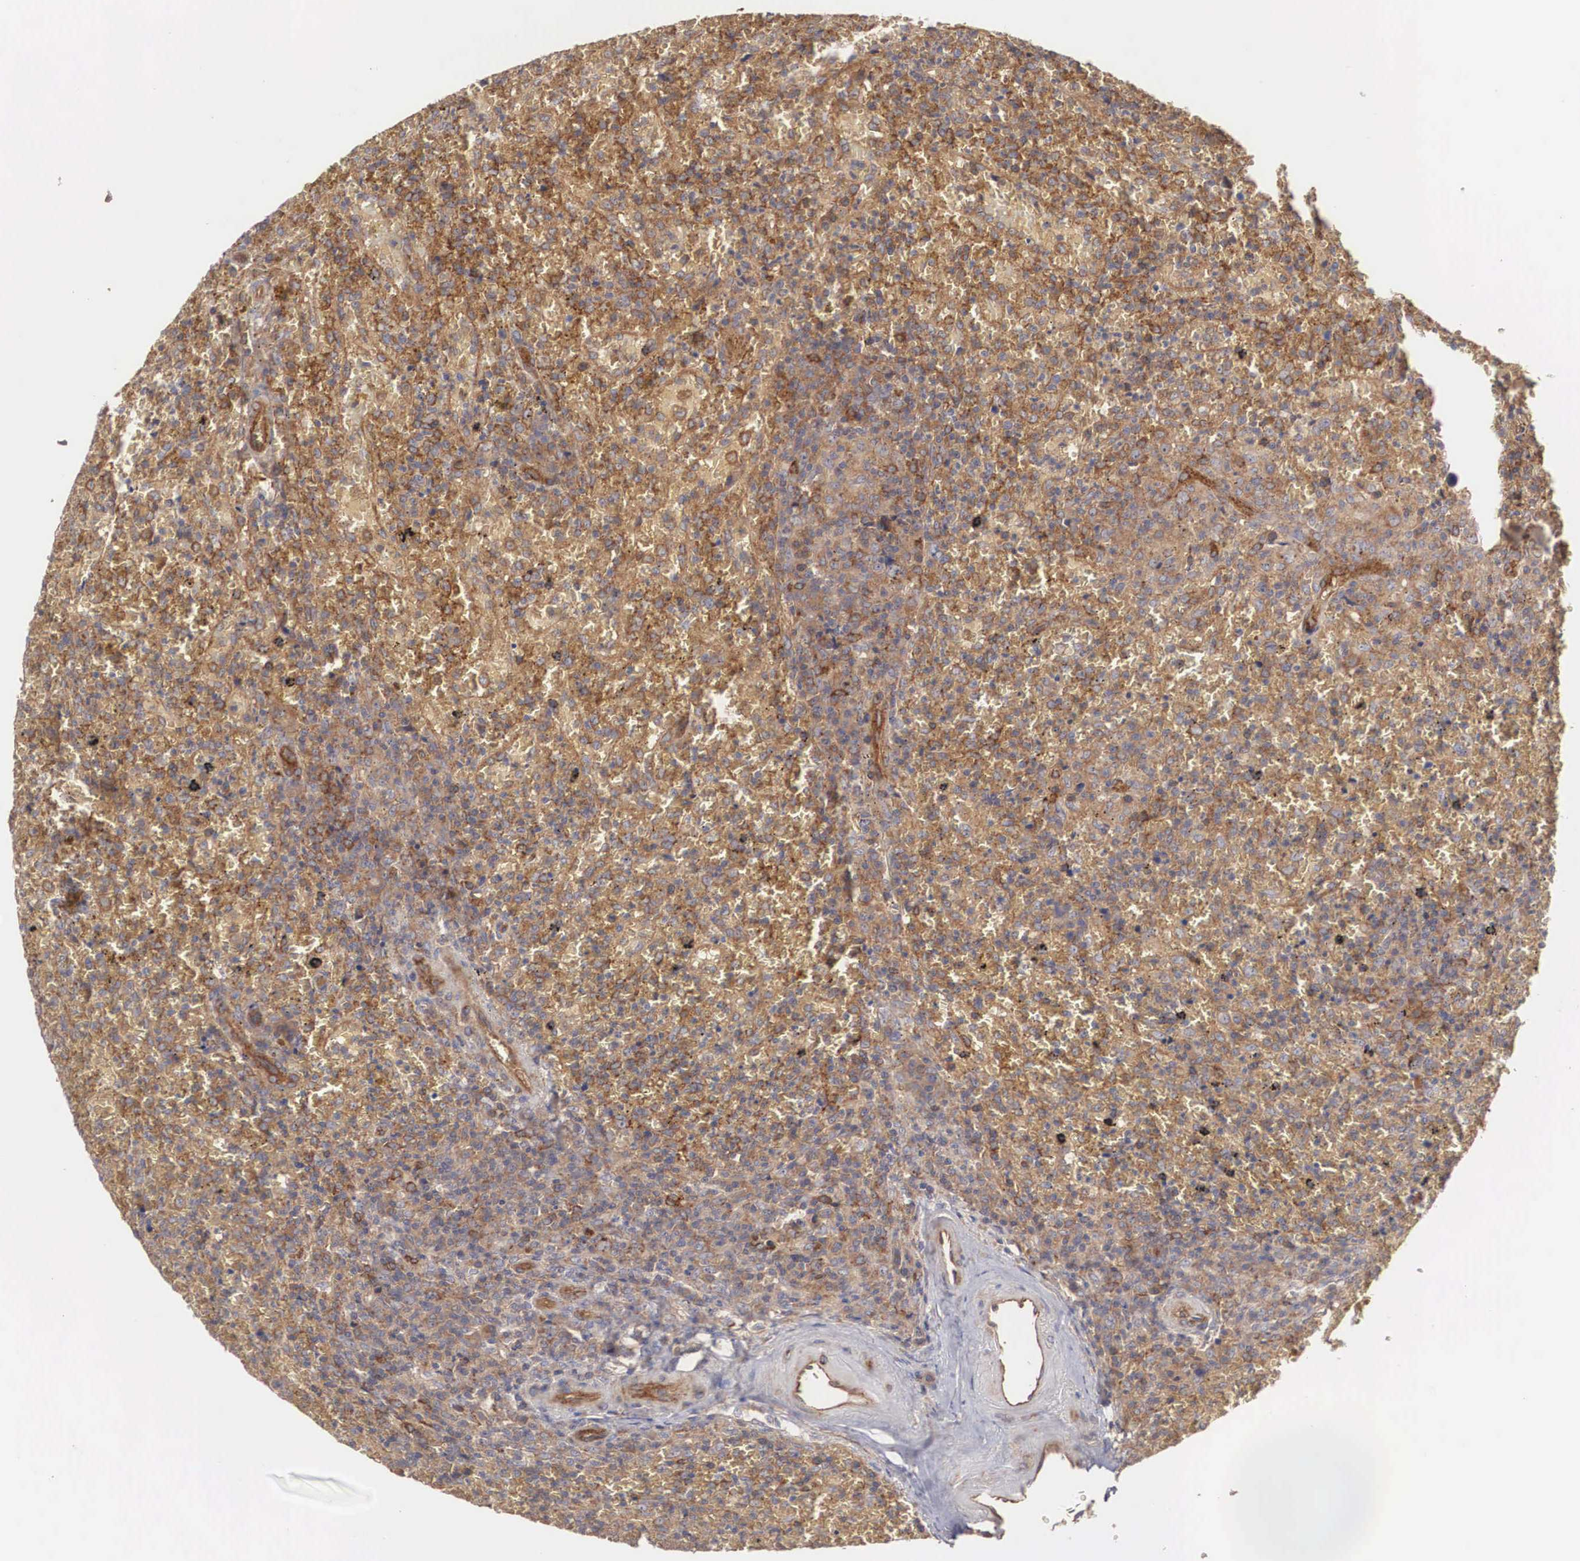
{"staining": {"intensity": "moderate", "quantity": ">75%", "location": "cytoplasmic/membranous"}, "tissue": "lymphoma", "cell_type": "Tumor cells", "image_type": "cancer", "snomed": [{"axis": "morphology", "description": "Malignant lymphoma, non-Hodgkin's type, High grade"}, {"axis": "topography", "description": "Spleen"}, {"axis": "topography", "description": "Lymph node"}], "caption": "High-grade malignant lymphoma, non-Hodgkin's type stained for a protein (brown) exhibits moderate cytoplasmic/membranous positive staining in approximately >75% of tumor cells.", "gene": "ARMCX4", "patient": {"sex": "female", "age": 70}}